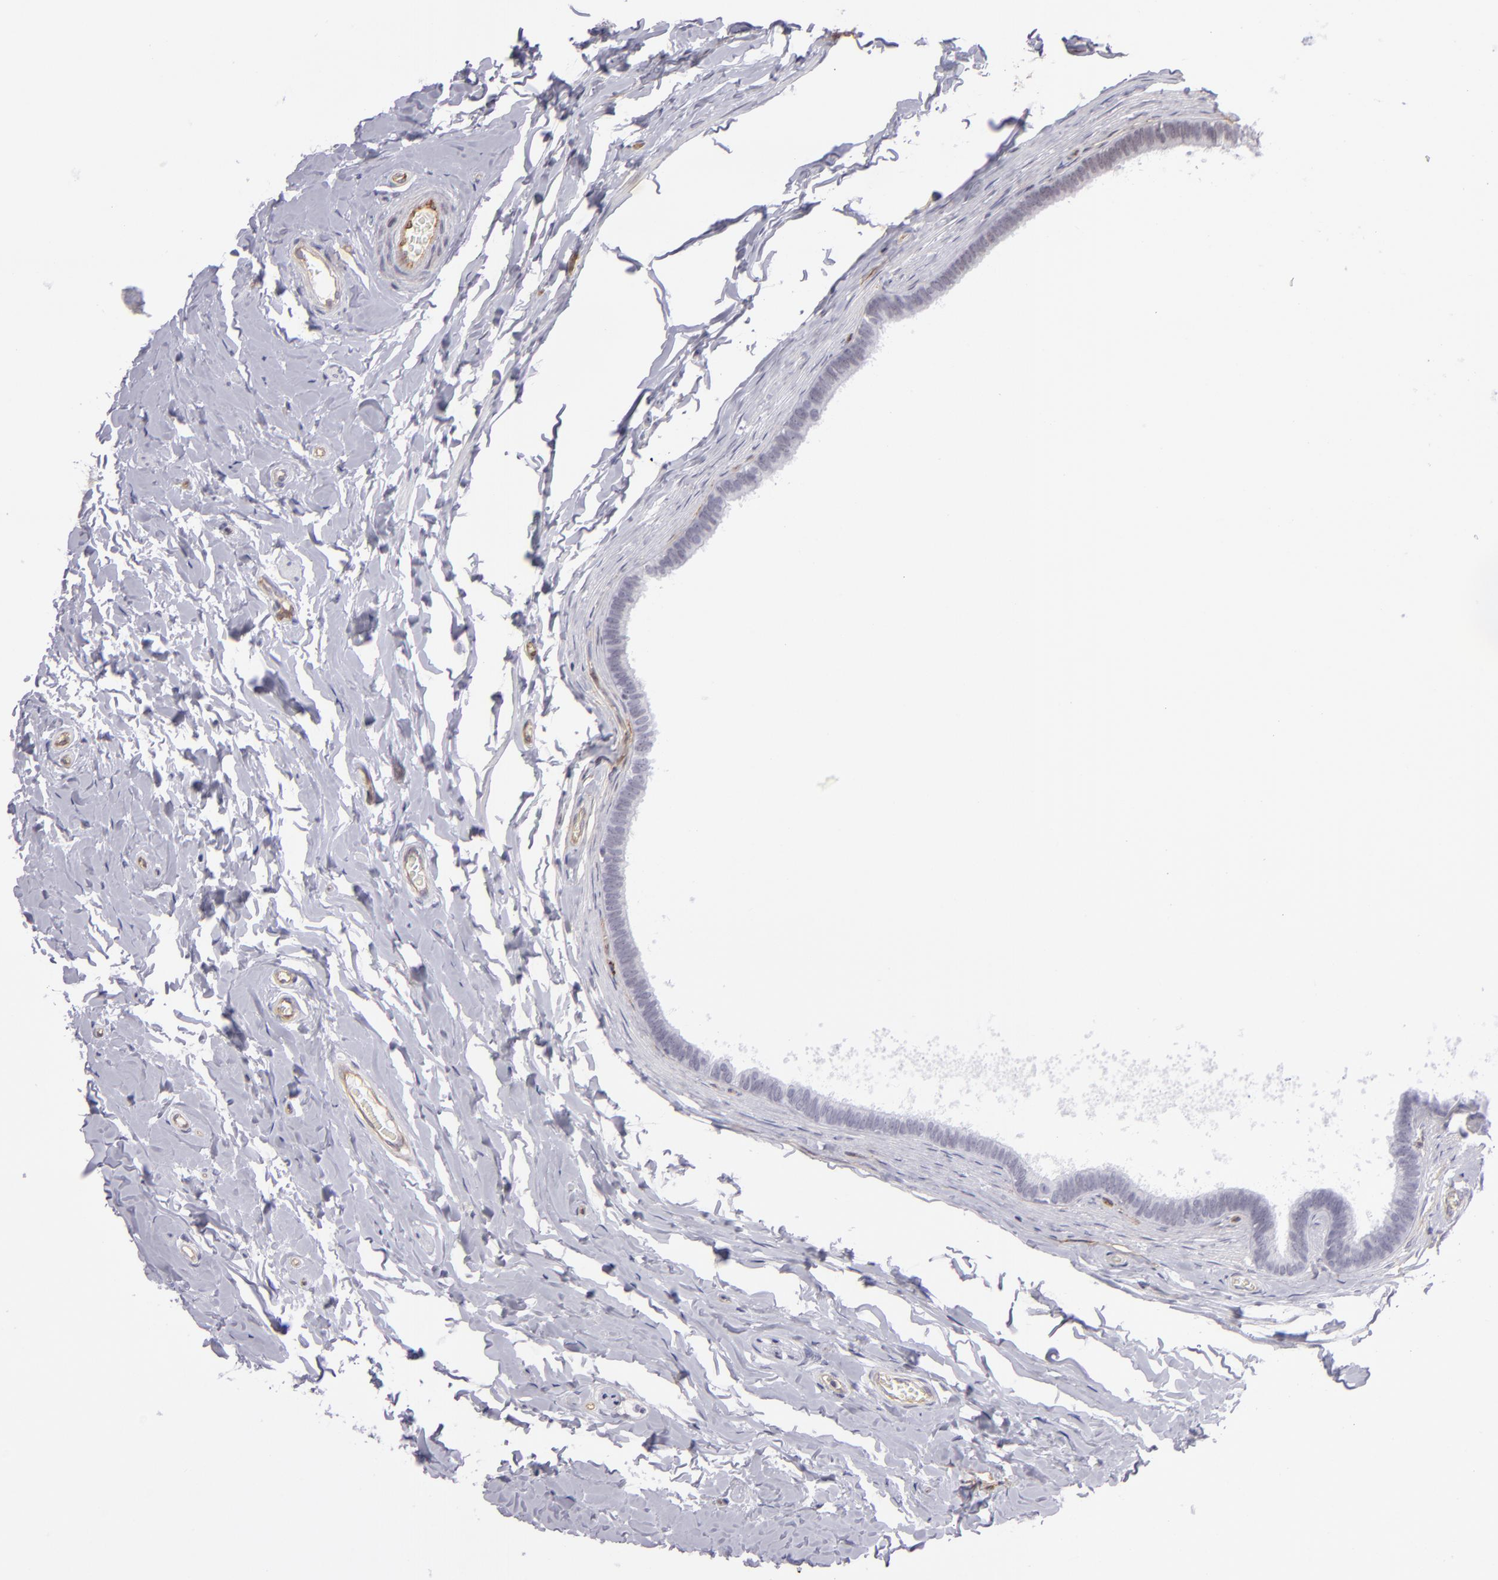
{"staining": {"intensity": "negative", "quantity": "none", "location": "none"}, "tissue": "epididymis", "cell_type": "Glandular cells", "image_type": "normal", "snomed": [{"axis": "morphology", "description": "Normal tissue, NOS"}, {"axis": "topography", "description": "Epididymis"}], "caption": "Immunohistochemical staining of normal epididymis shows no significant positivity in glandular cells.", "gene": "THBD", "patient": {"sex": "male", "age": 26}}